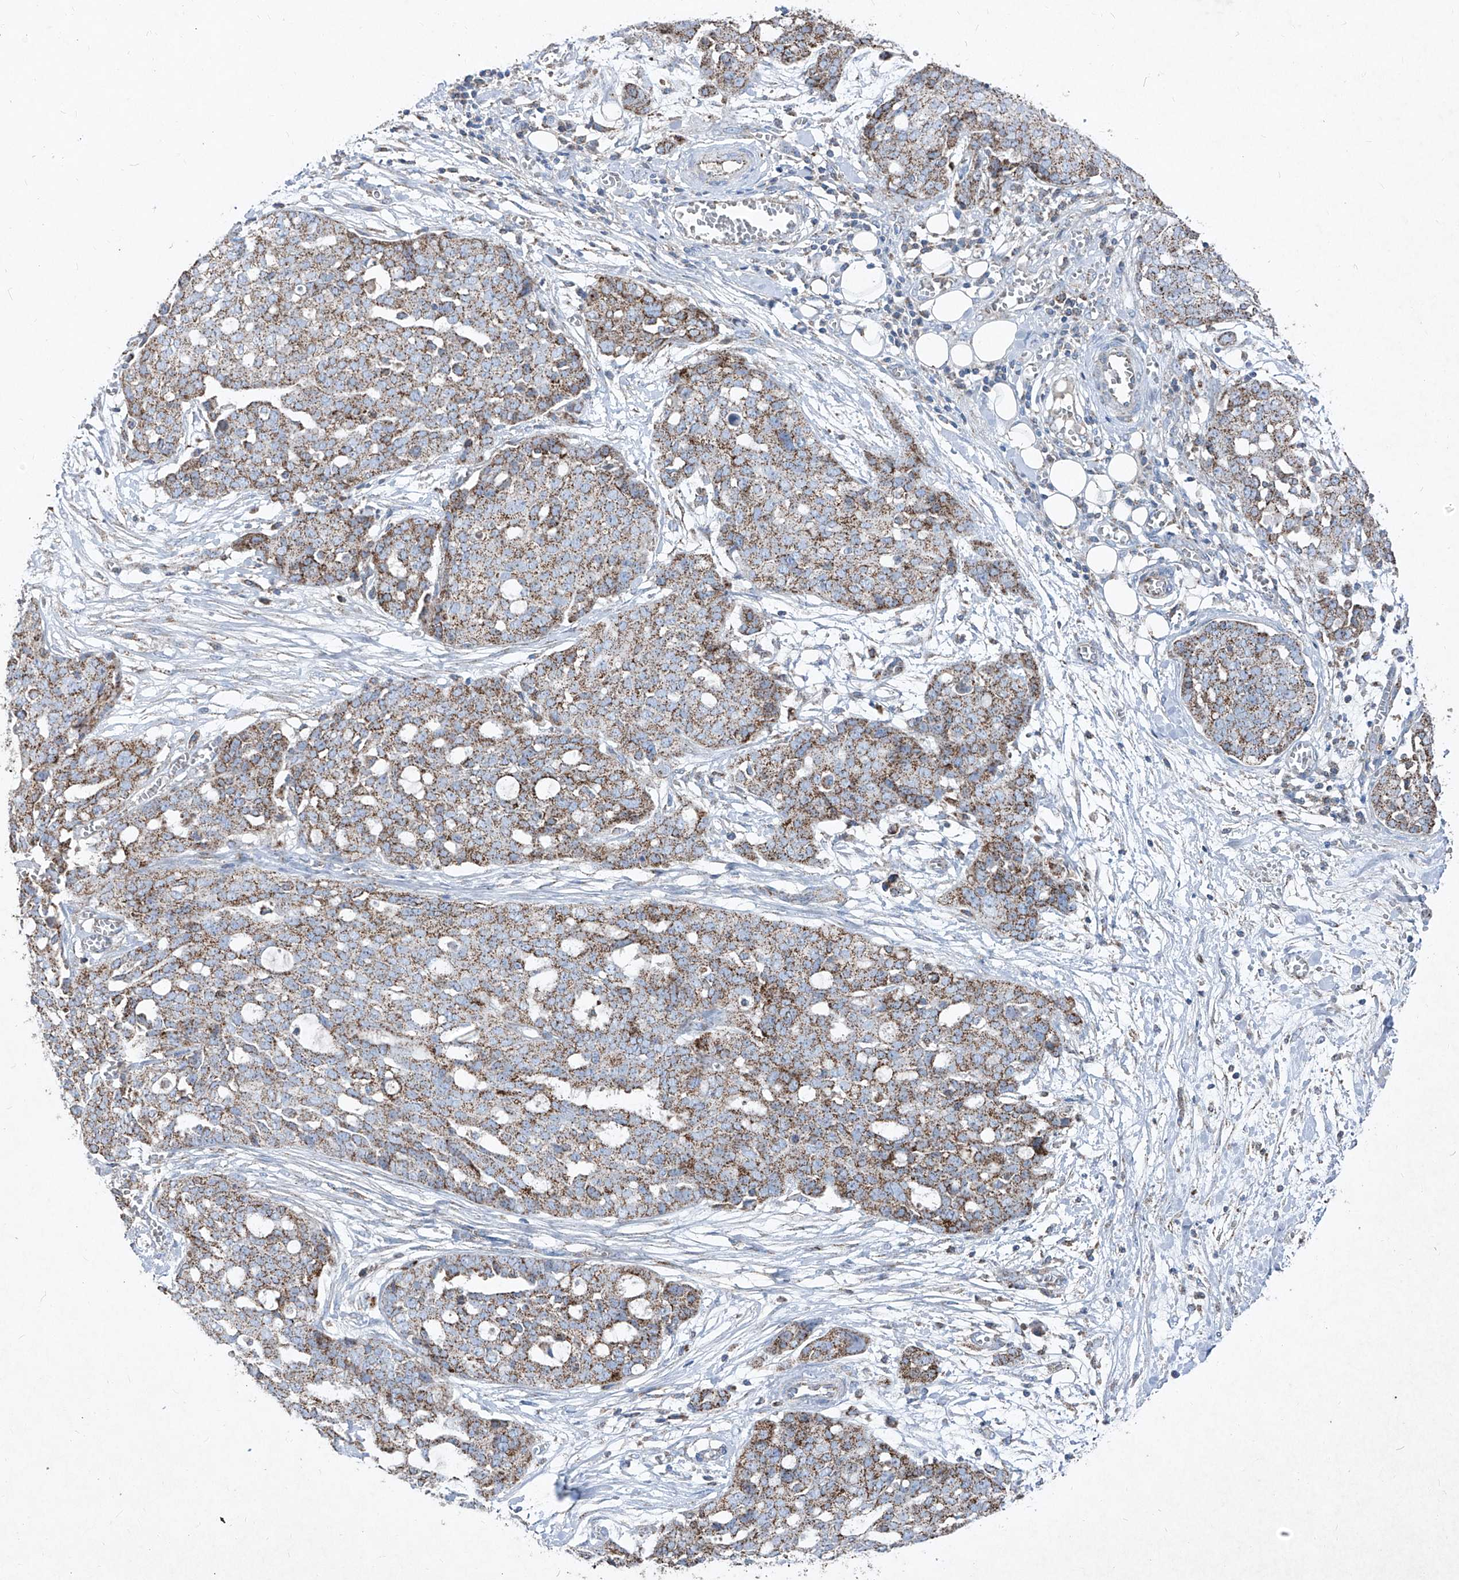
{"staining": {"intensity": "moderate", "quantity": ">75%", "location": "cytoplasmic/membranous"}, "tissue": "ovarian cancer", "cell_type": "Tumor cells", "image_type": "cancer", "snomed": [{"axis": "morphology", "description": "Cystadenocarcinoma, serous, NOS"}, {"axis": "topography", "description": "Soft tissue"}, {"axis": "topography", "description": "Ovary"}], "caption": "IHC of human ovarian cancer (serous cystadenocarcinoma) displays medium levels of moderate cytoplasmic/membranous expression in about >75% of tumor cells. The protein of interest is shown in brown color, while the nuclei are stained blue.", "gene": "ABCD3", "patient": {"sex": "female", "age": 57}}